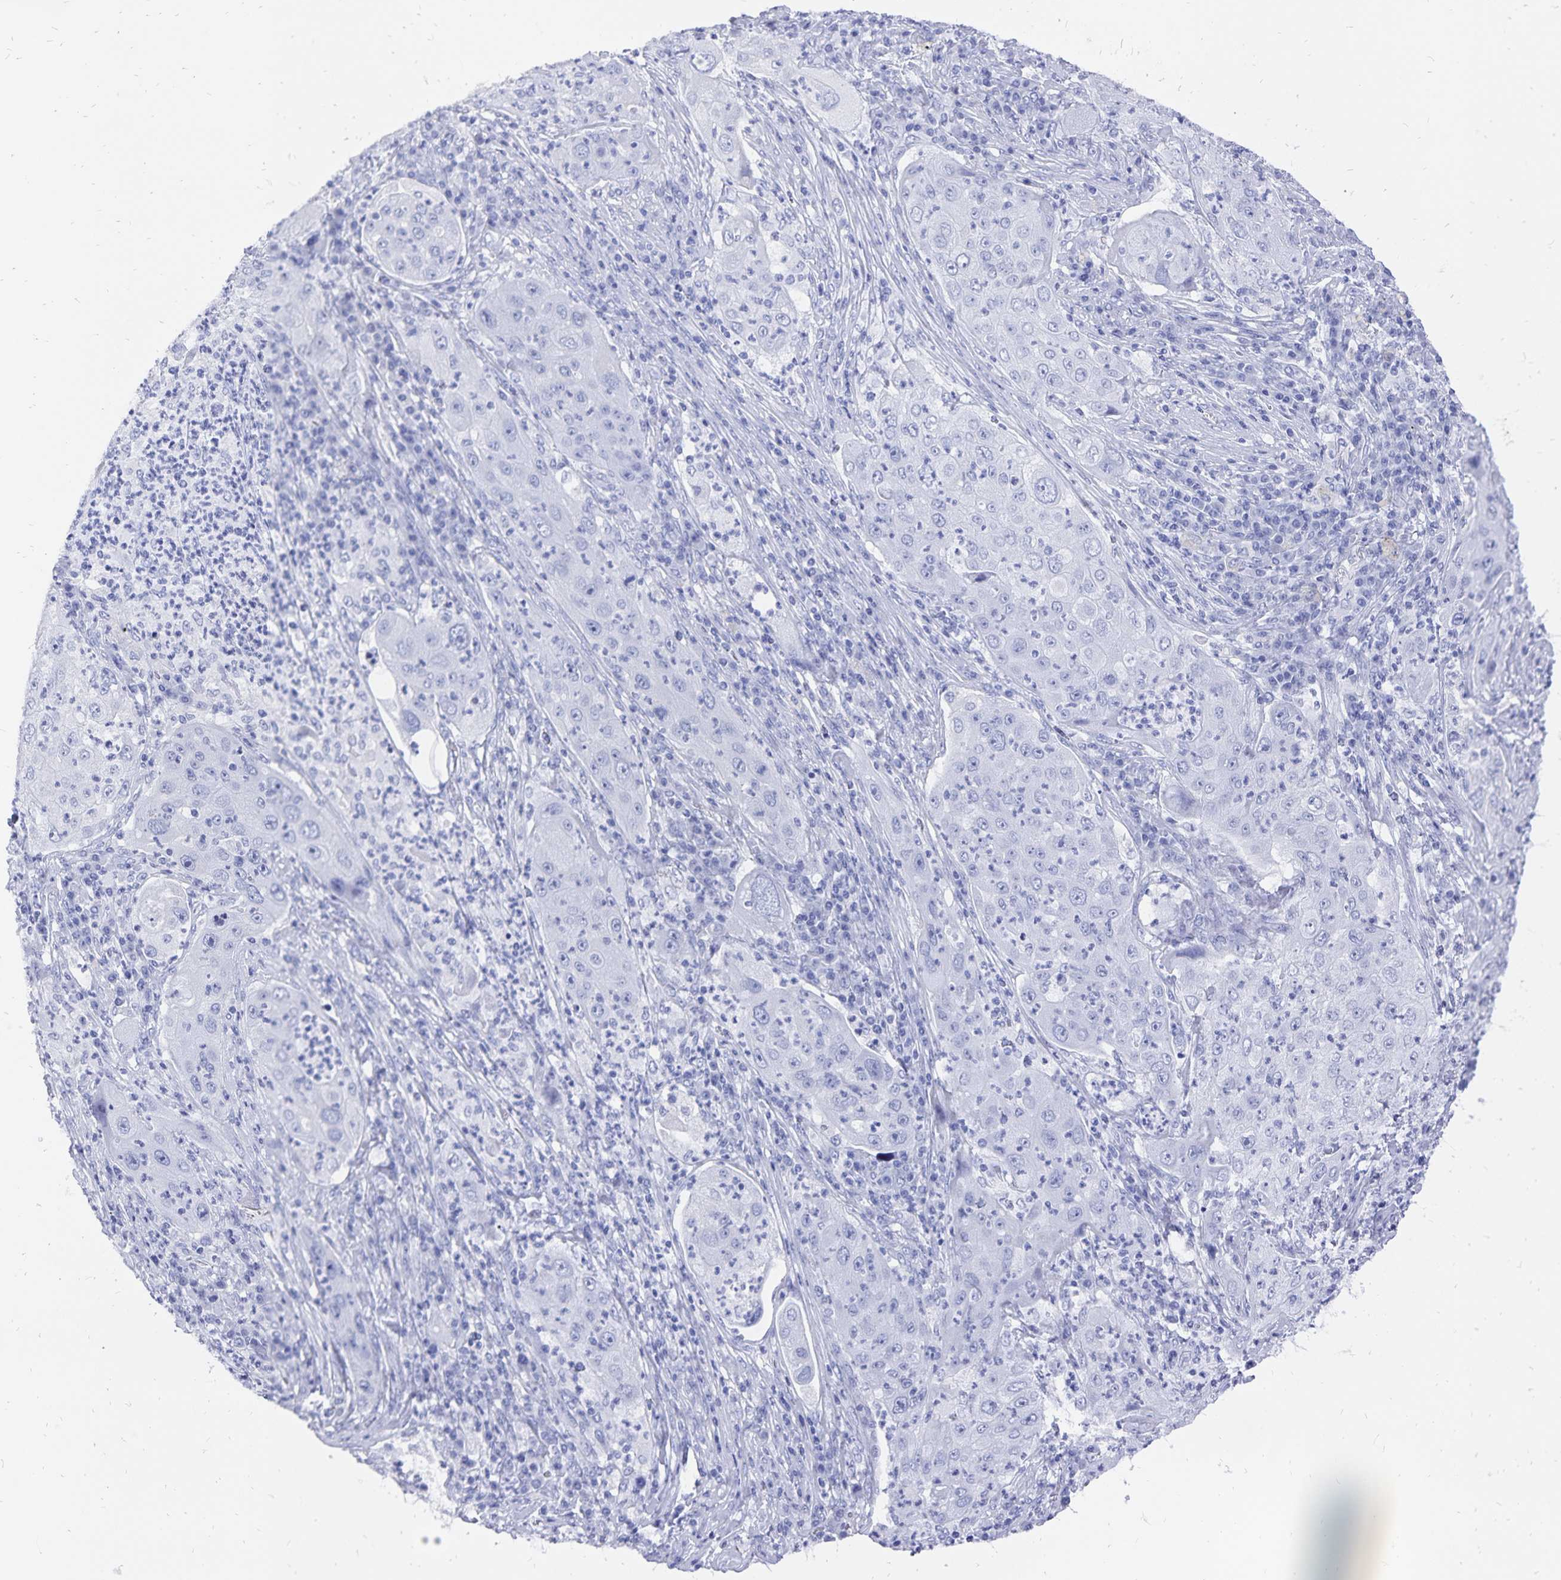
{"staining": {"intensity": "negative", "quantity": "none", "location": "none"}, "tissue": "lung cancer", "cell_type": "Tumor cells", "image_type": "cancer", "snomed": [{"axis": "morphology", "description": "Squamous cell carcinoma, NOS"}, {"axis": "topography", "description": "Lung"}], "caption": "Image shows no significant protein staining in tumor cells of lung squamous cell carcinoma. (DAB immunohistochemistry visualized using brightfield microscopy, high magnification).", "gene": "ADH1A", "patient": {"sex": "female", "age": 59}}